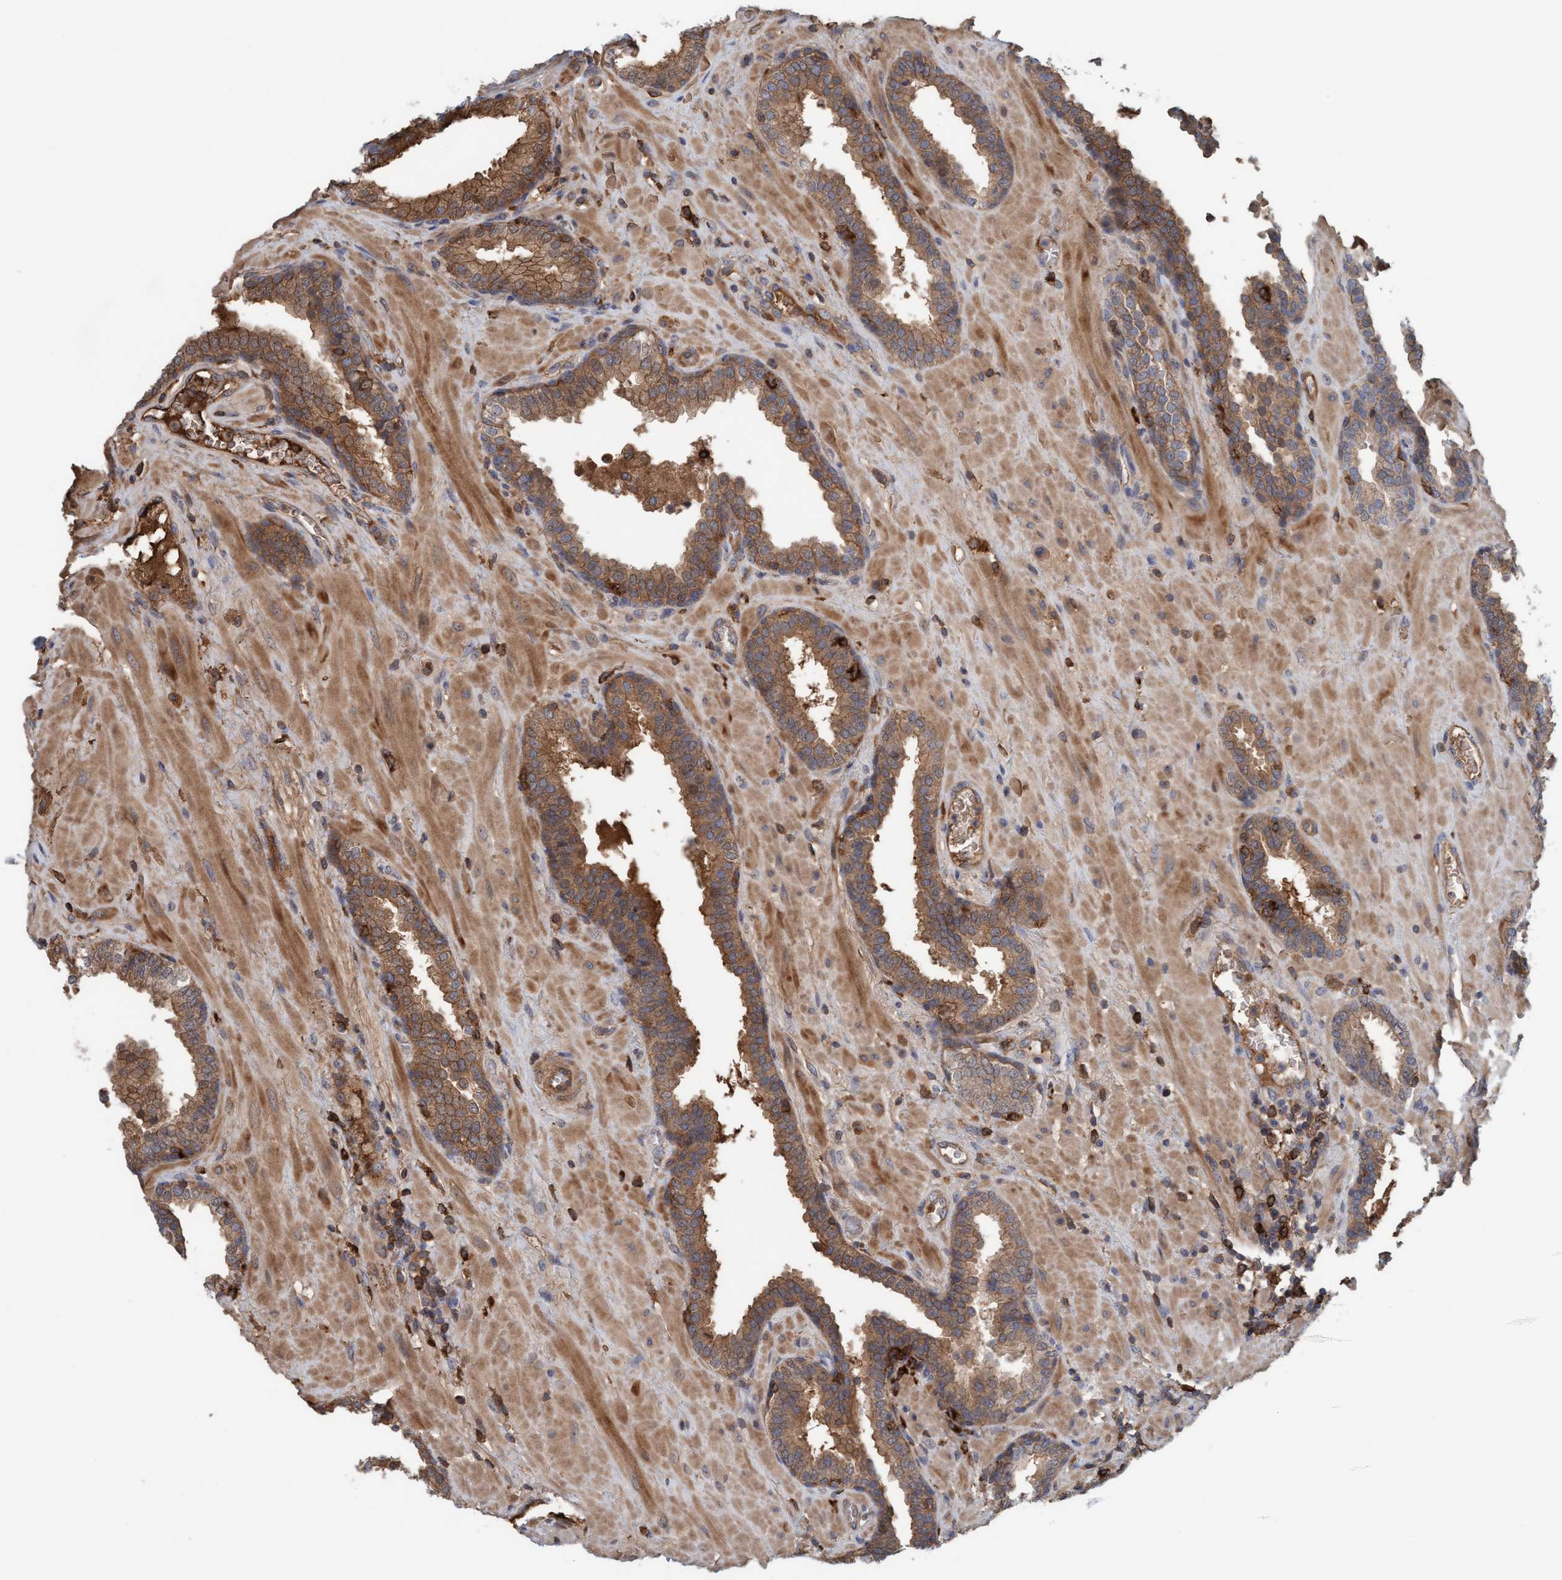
{"staining": {"intensity": "moderate", "quantity": ">75%", "location": "cytoplasmic/membranous"}, "tissue": "prostate", "cell_type": "Glandular cells", "image_type": "normal", "snomed": [{"axis": "morphology", "description": "Normal tissue, NOS"}, {"axis": "topography", "description": "Prostate"}], "caption": "Brown immunohistochemical staining in normal prostate demonstrates moderate cytoplasmic/membranous staining in approximately >75% of glandular cells. (DAB = brown stain, brightfield microscopy at high magnification).", "gene": "SPECC1", "patient": {"sex": "male", "age": 51}}